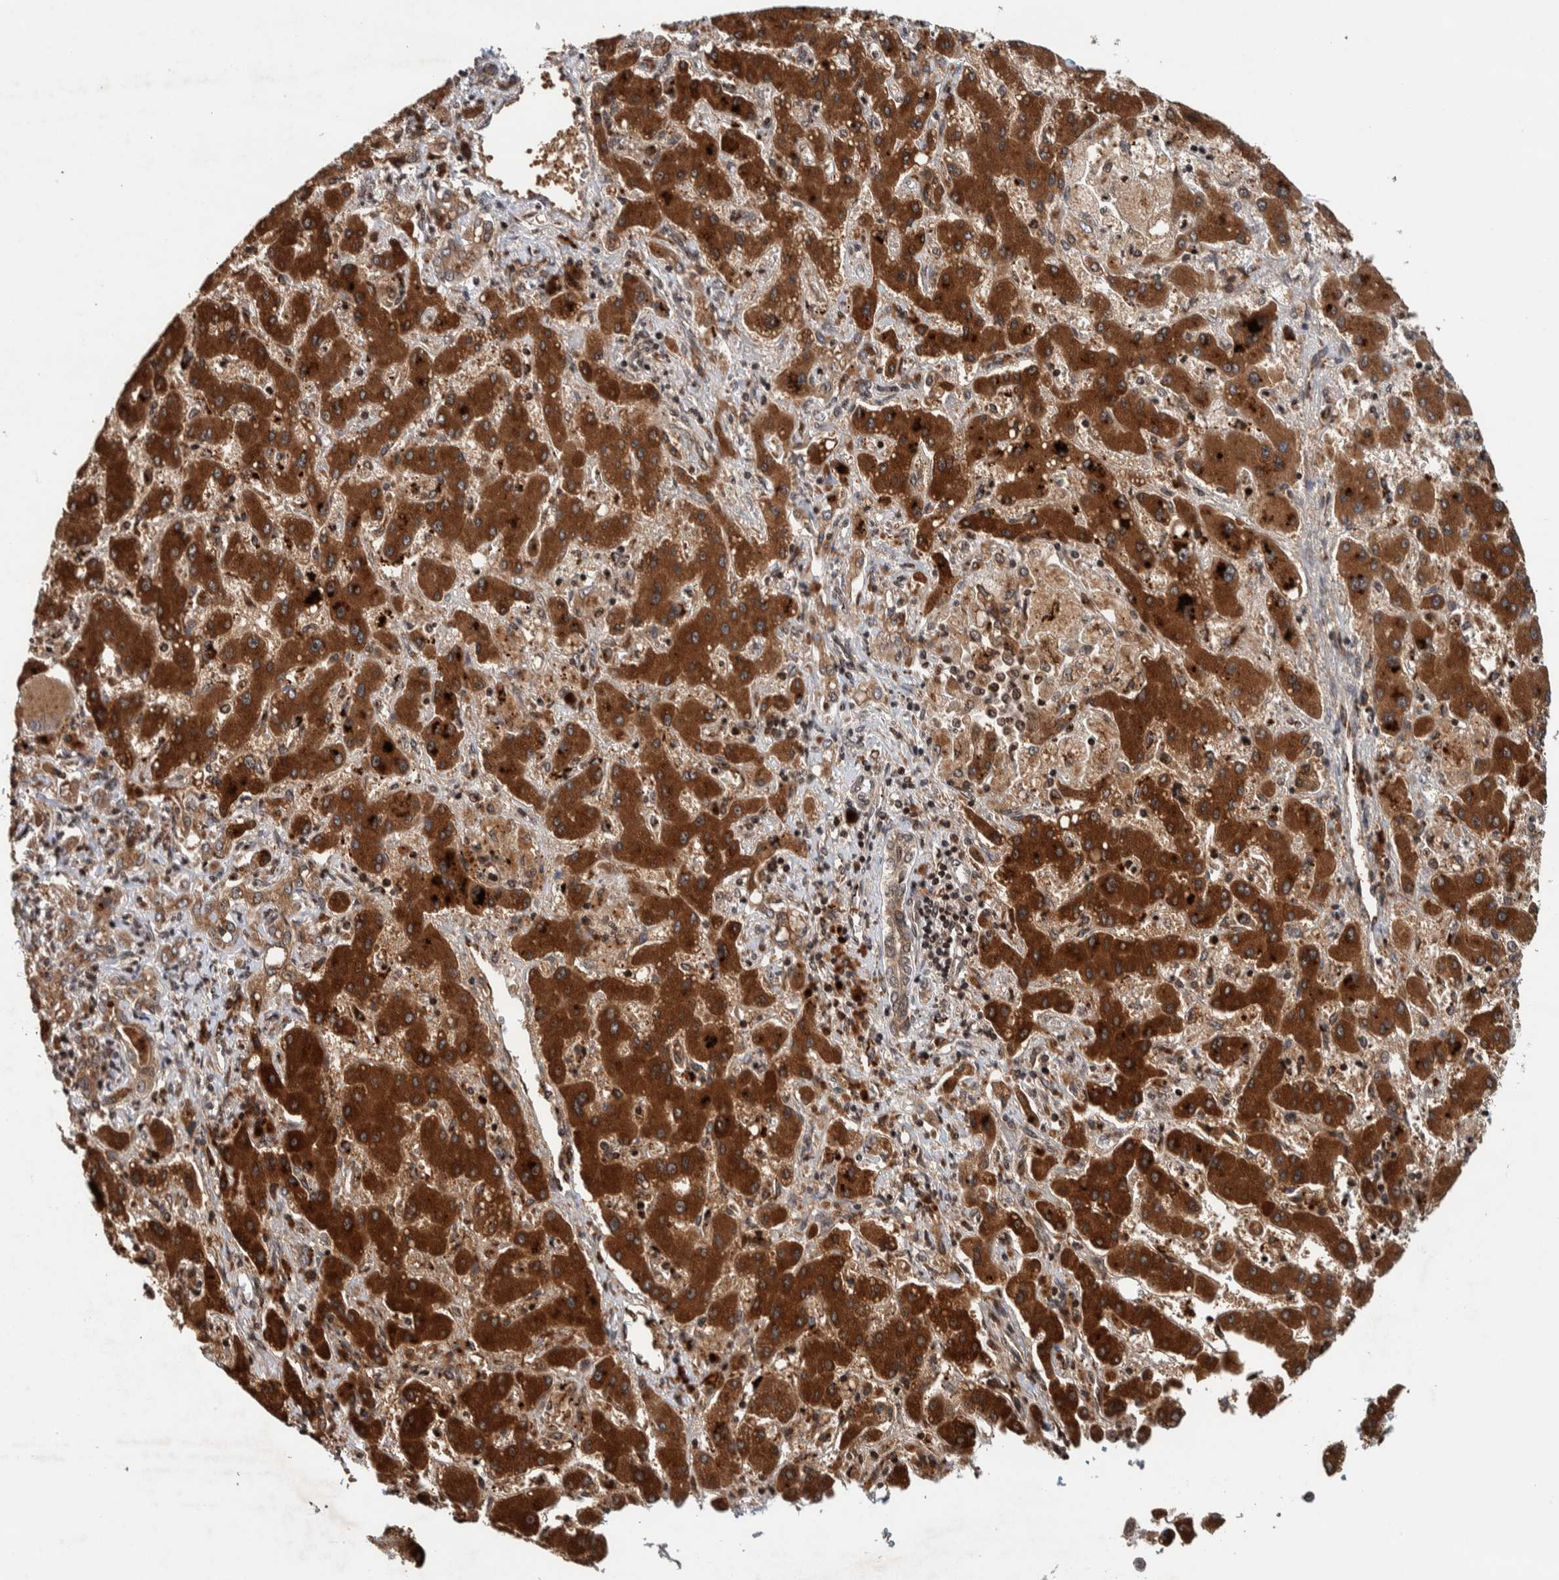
{"staining": {"intensity": "moderate", "quantity": ">75%", "location": "cytoplasmic/membranous"}, "tissue": "liver cancer", "cell_type": "Tumor cells", "image_type": "cancer", "snomed": [{"axis": "morphology", "description": "Cholangiocarcinoma"}, {"axis": "topography", "description": "Liver"}], "caption": "High-power microscopy captured an immunohistochemistry photomicrograph of liver cancer, revealing moderate cytoplasmic/membranous staining in approximately >75% of tumor cells.", "gene": "CCDC182", "patient": {"sex": "male", "age": 50}}